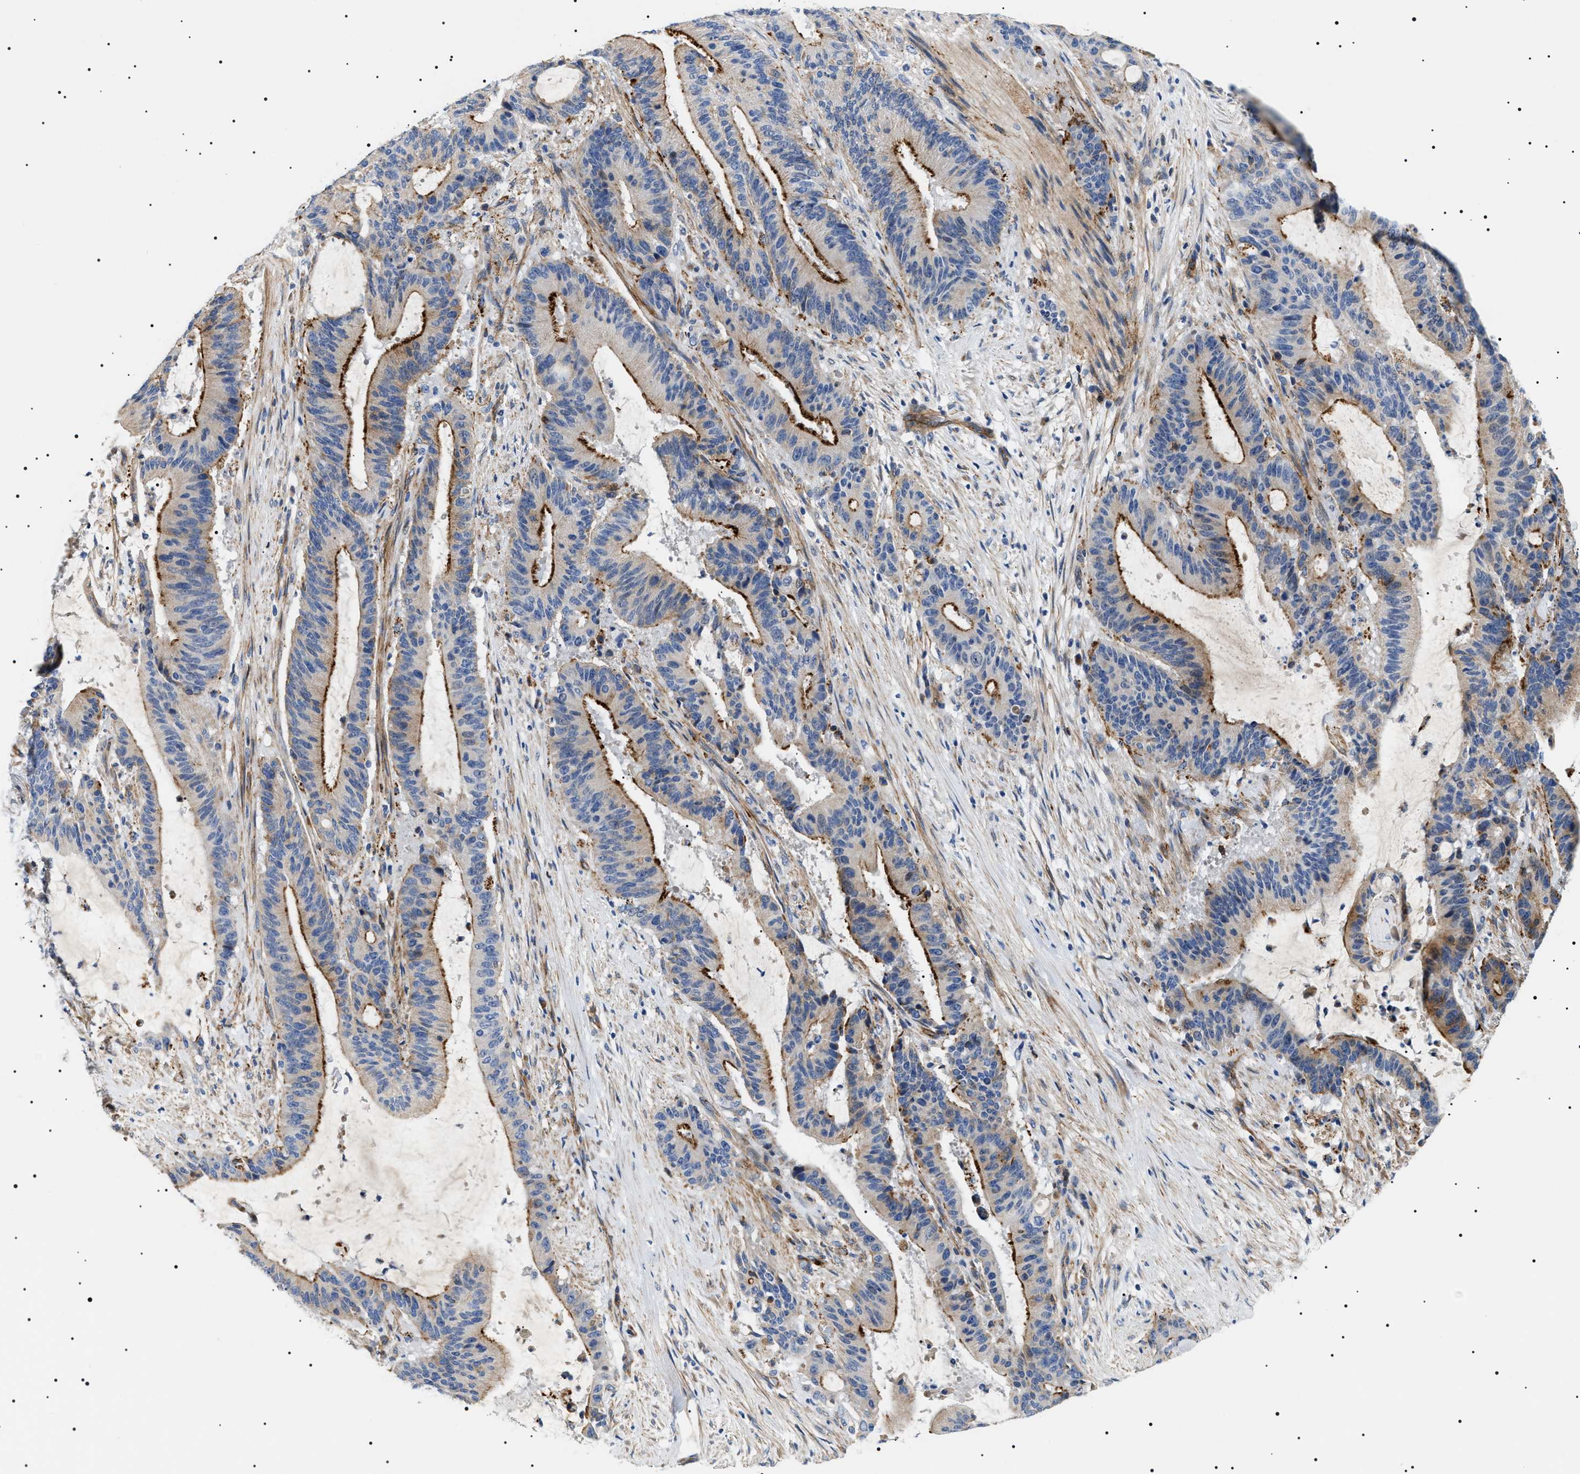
{"staining": {"intensity": "strong", "quantity": "25%-75%", "location": "cytoplasmic/membranous"}, "tissue": "liver cancer", "cell_type": "Tumor cells", "image_type": "cancer", "snomed": [{"axis": "morphology", "description": "Normal tissue, NOS"}, {"axis": "morphology", "description": "Cholangiocarcinoma"}, {"axis": "topography", "description": "Liver"}, {"axis": "topography", "description": "Peripheral nerve tissue"}], "caption": "Immunohistochemical staining of human liver cholangiocarcinoma exhibits strong cytoplasmic/membranous protein staining in approximately 25%-75% of tumor cells. The protein is shown in brown color, while the nuclei are stained blue.", "gene": "TMEM222", "patient": {"sex": "female", "age": 73}}